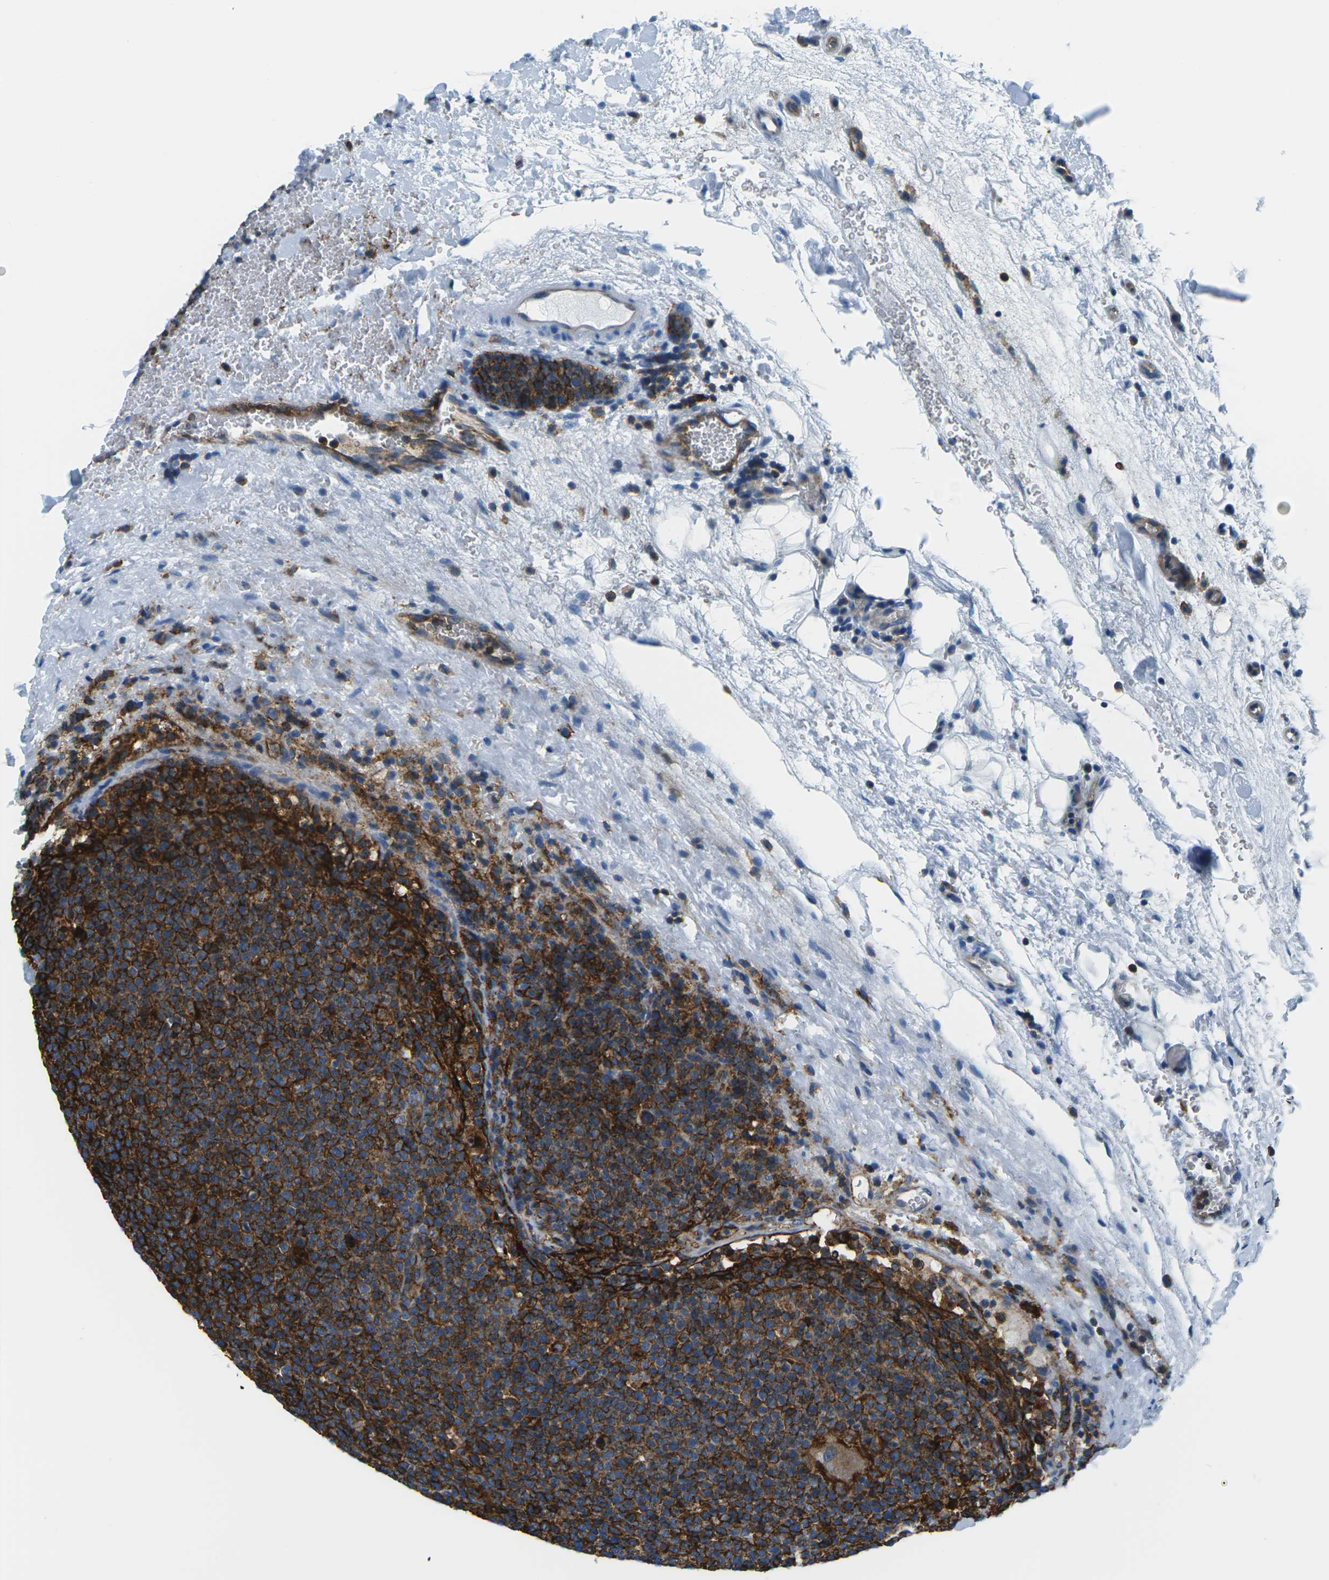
{"staining": {"intensity": "strong", "quantity": ">75%", "location": "cytoplasmic/membranous,nuclear"}, "tissue": "lymphoma", "cell_type": "Tumor cells", "image_type": "cancer", "snomed": [{"axis": "morphology", "description": "Malignant lymphoma, non-Hodgkin's type, High grade"}, {"axis": "topography", "description": "Lymph node"}], "caption": "A high-resolution histopathology image shows immunohistochemistry (IHC) staining of lymphoma, which demonstrates strong cytoplasmic/membranous and nuclear expression in about >75% of tumor cells. The staining was performed using DAB (3,3'-diaminobenzidine) to visualize the protein expression in brown, while the nuclei were stained in blue with hematoxylin (Magnification: 20x).", "gene": "SOCS4", "patient": {"sex": "male", "age": 61}}